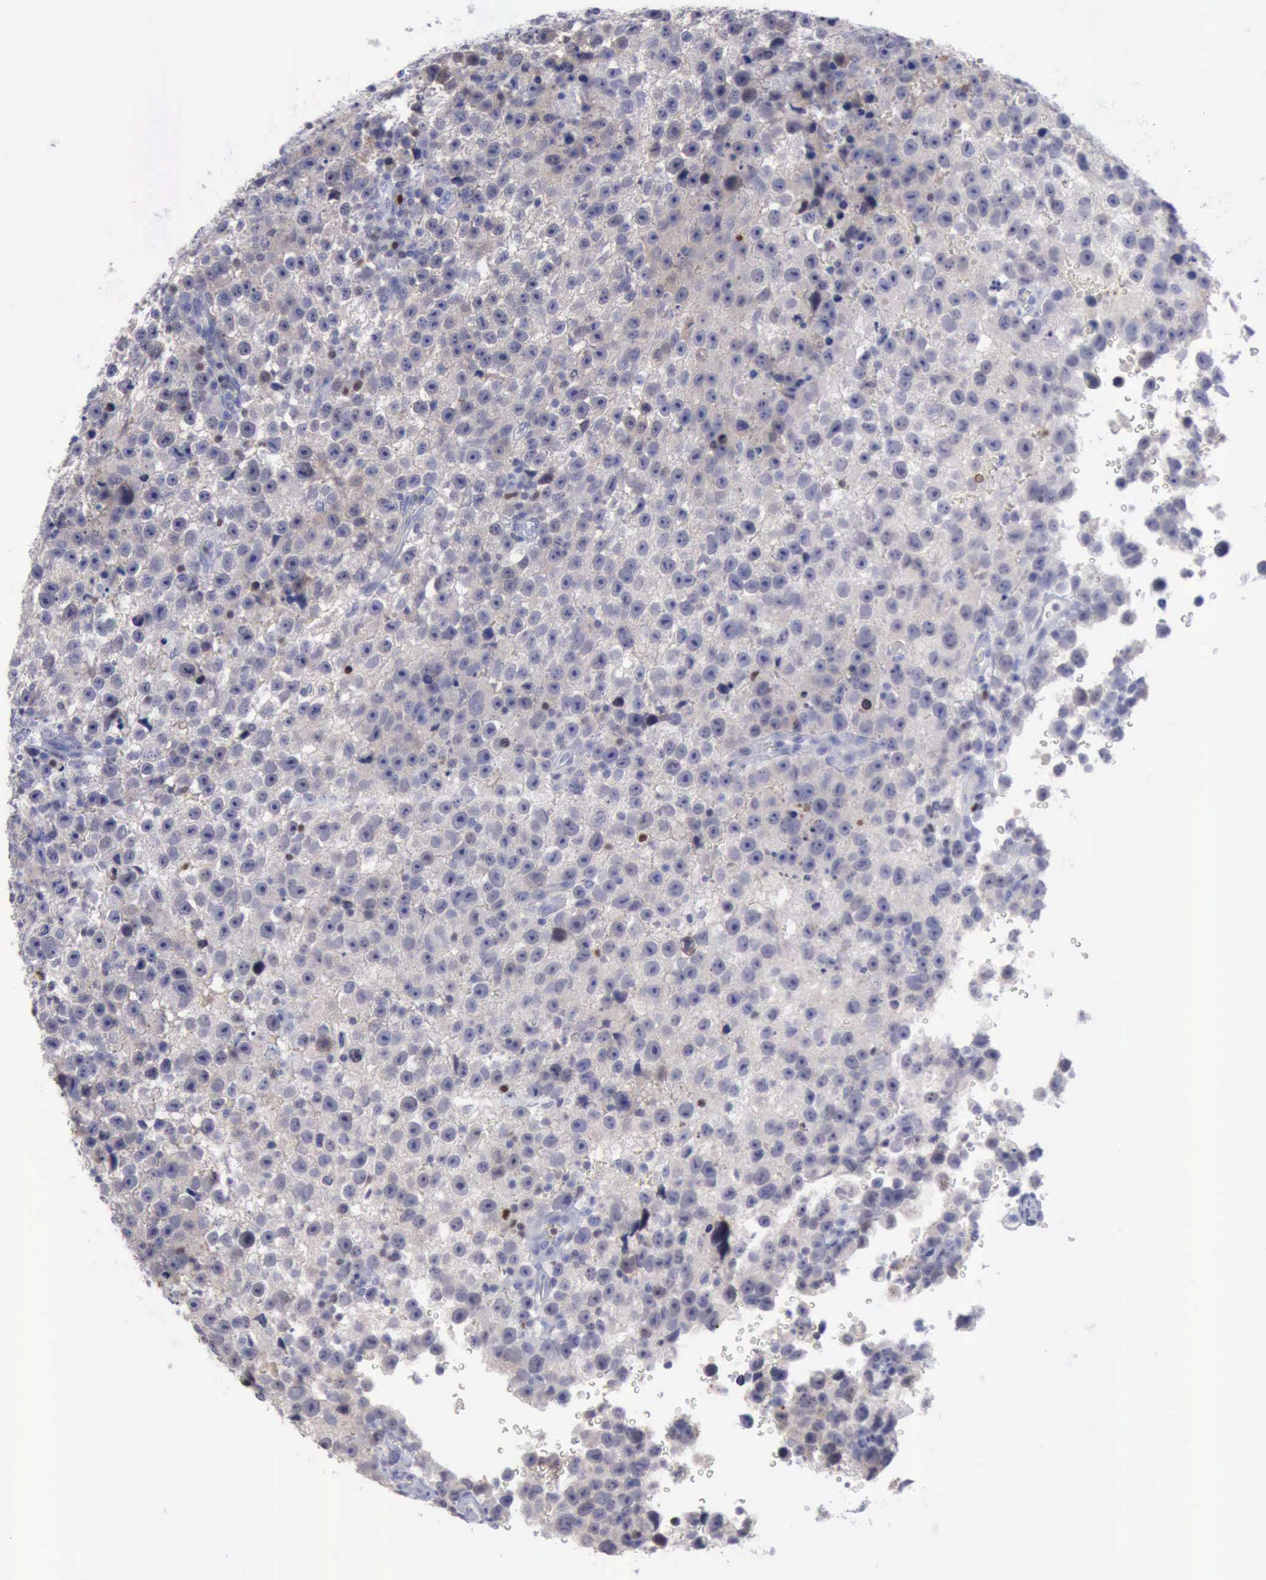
{"staining": {"intensity": "negative", "quantity": "none", "location": "none"}, "tissue": "testis cancer", "cell_type": "Tumor cells", "image_type": "cancer", "snomed": [{"axis": "morphology", "description": "Seminoma, NOS"}, {"axis": "topography", "description": "Testis"}], "caption": "The photomicrograph reveals no staining of tumor cells in testis cancer (seminoma).", "gene": "SATB2", "patient": {"sex": "male", "age": 33}}